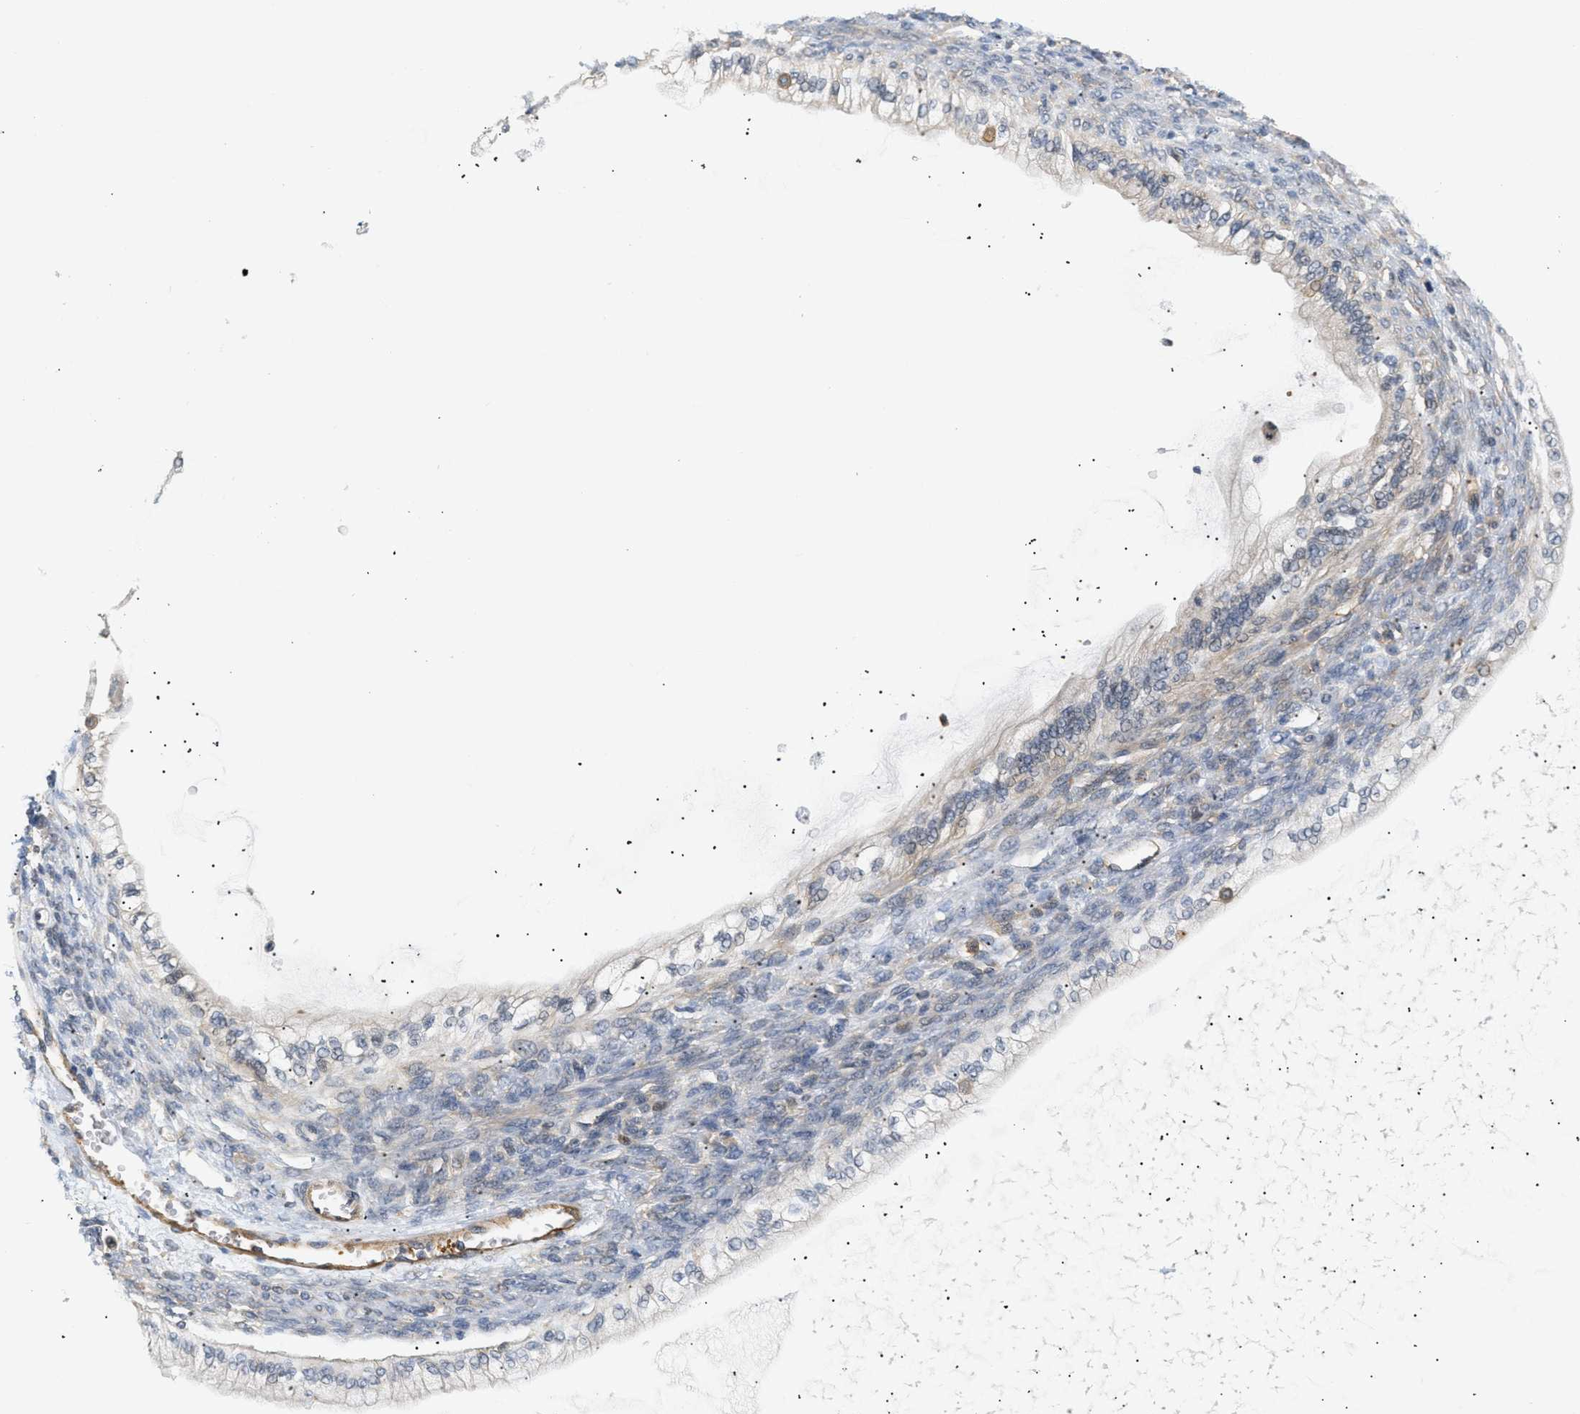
{"staining": {"intensity": "negative", "quantity": "none", "location": "none"}, "tissue": "ovarian cancer", "cell_type": "Tumor cells", "image_type": "cancer", "snomed": [{"axis": "morphology", "description": "Cystadenocarcinoma, mucinous, NOS"}, {"axis": "topography", "description": "Ovary"}], "caption": "A photomicrograph of ovarian cancer (mucinous cystadenocarcinoma) stained for a protein demonstrates no brown staining in tumor cells.", "gene": "CORO2B", "patient": {"sex": "female", "age": 57}}